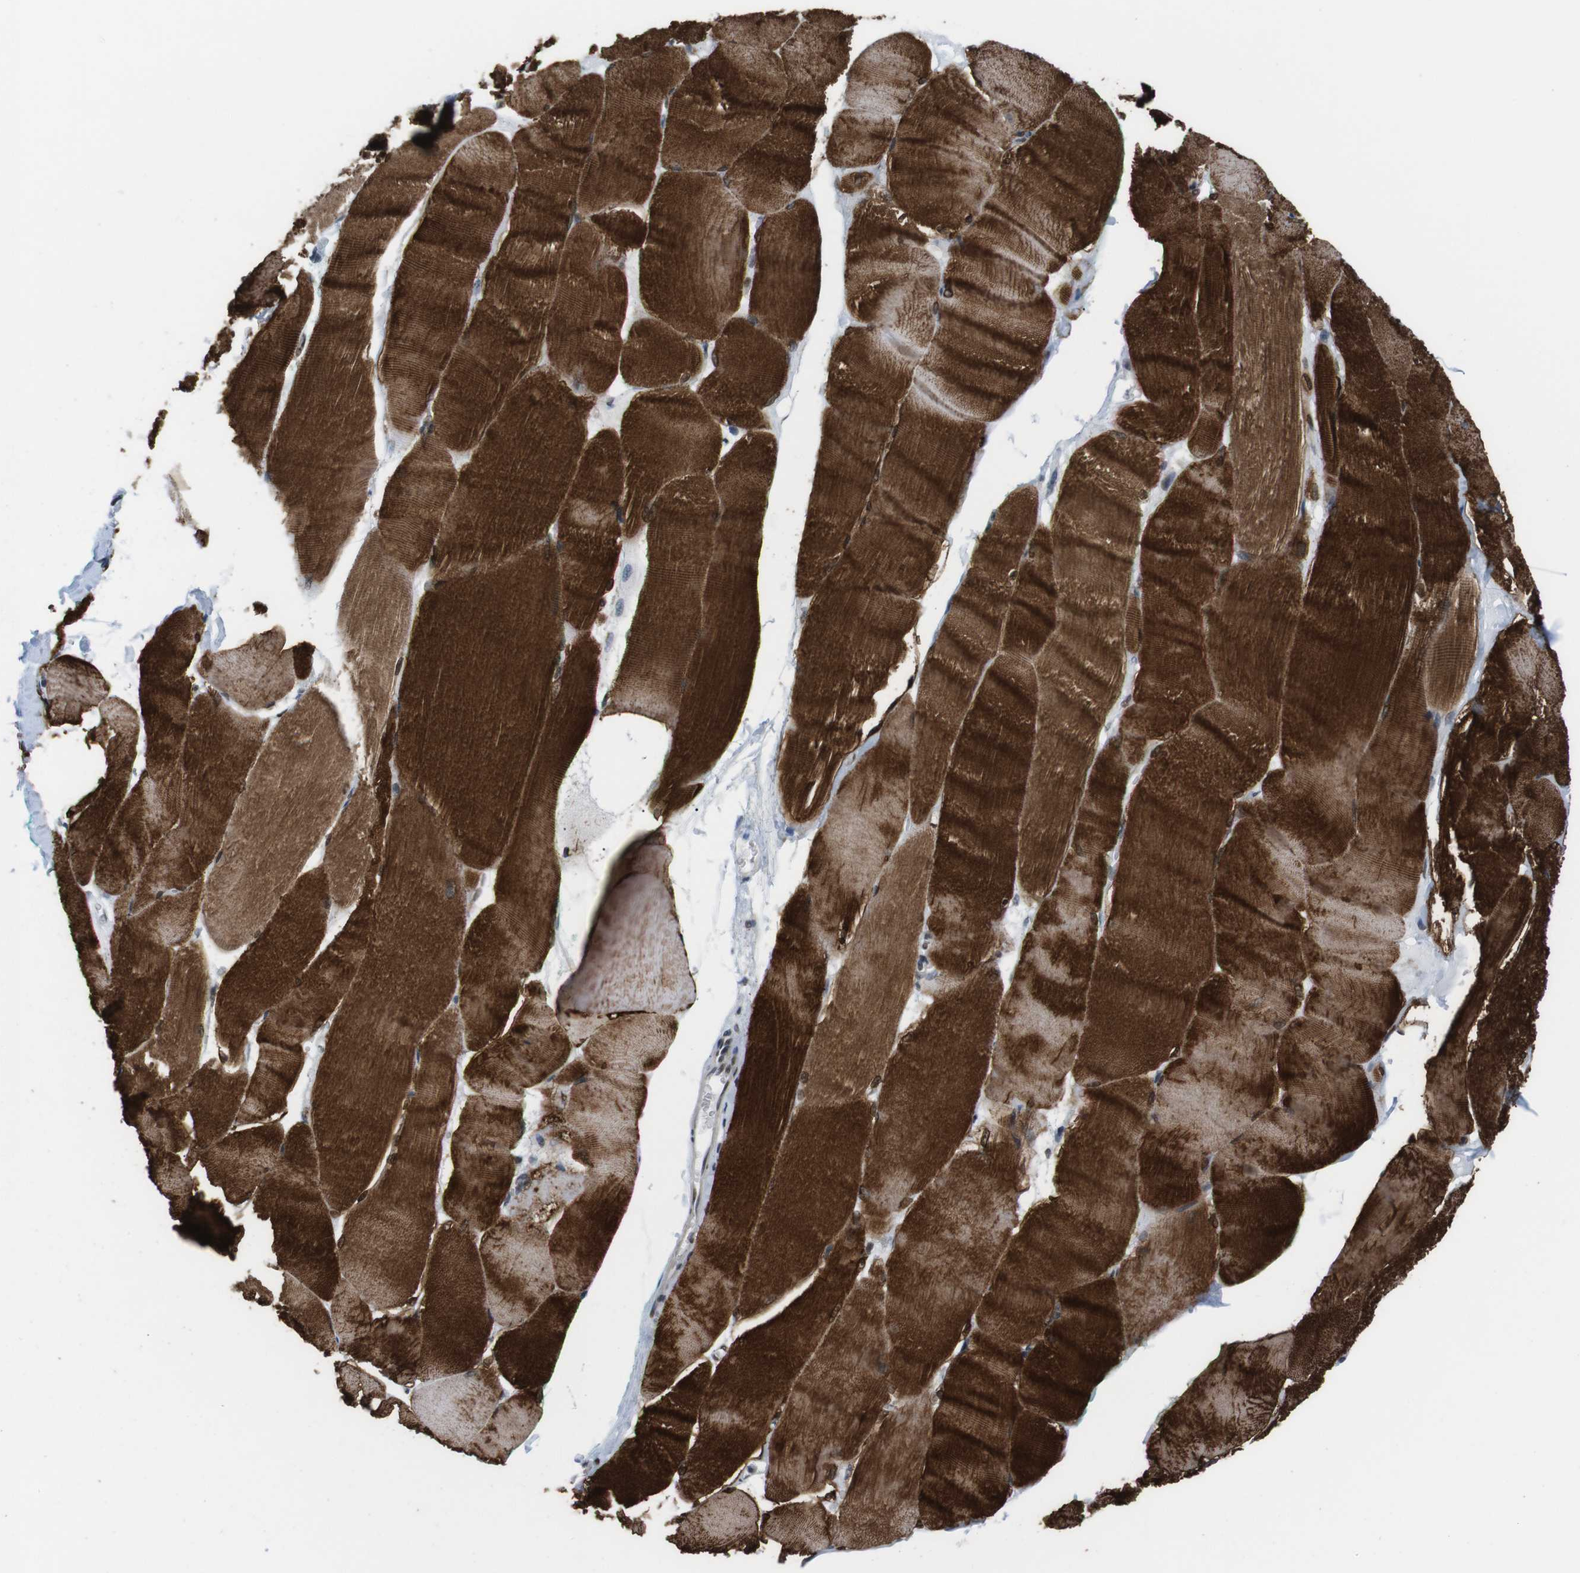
{"staining": {"intensity": "strong", "quantity": ">75%", "location": "cytoplasmic/membranous"}, "tissue": "skeletal muscle", "cell_type": "Myocytes", "image_type": "normal", "snomed": [{"axis": "morphology", "description": "Normal tissue, NOS"}, {"axis": "morphology", "description": "Squamous cell carcinoma, NOS"}, {"axis": "topography", "description": "Skeletal muscle"}], "caption": "An immunohistochemistry (IHC) micrograph of normal tissue is shown. Protein staining in brown labels strong cytoplasmic/membranous positivity in skeletal muscle within myocytes.", "gene": "PSME3", "patient": {"sex": "male", "age": 51}}